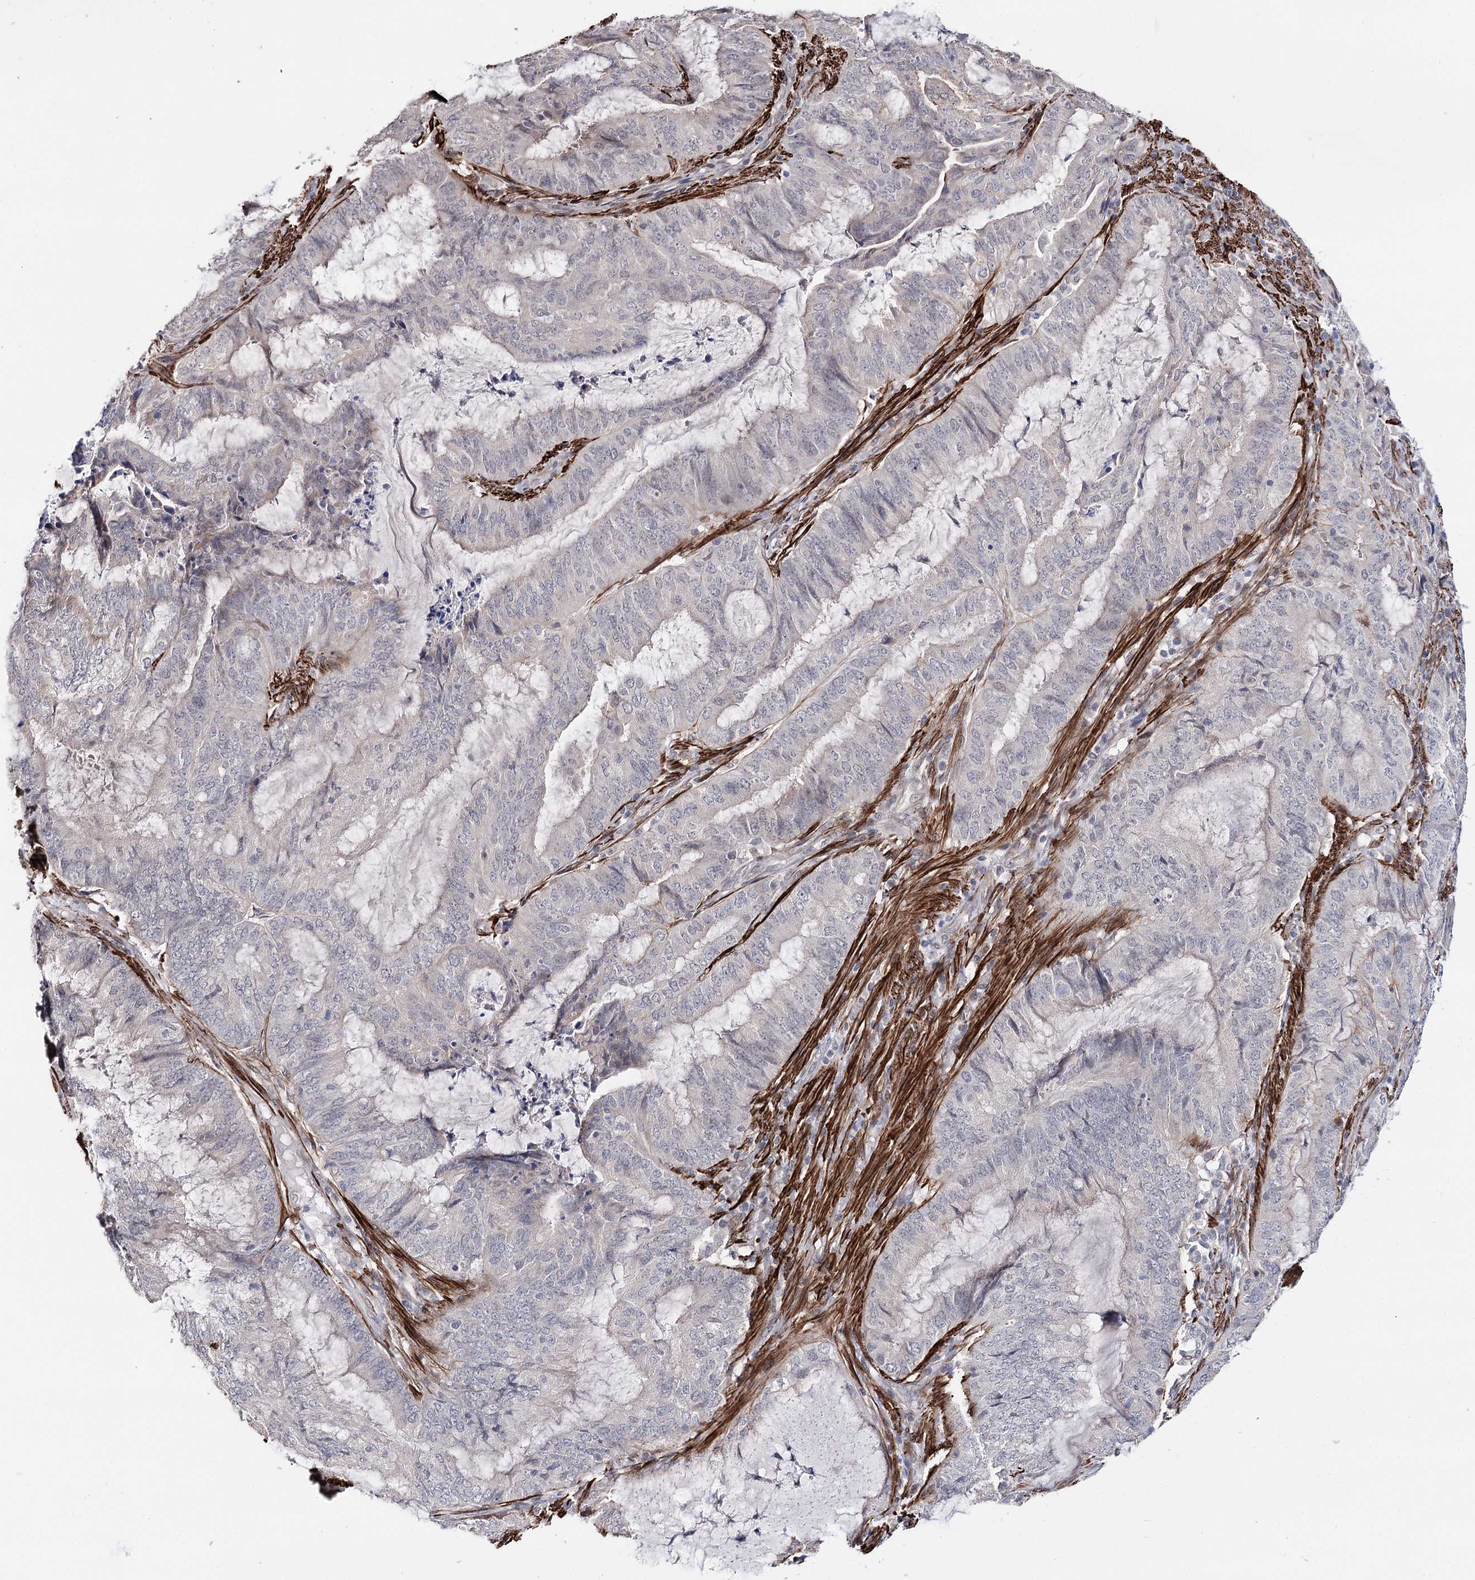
{"staining": {"intensity": "negative", "quantity": "none", "location": "none"}, "tissue": "endometrial cancer", "cell_type": "Tumor cells", "image_type": "cancer", "snomed": [{"axis": "morphology", "description": "Adenocarcinoma, NOS"}, {"axis": "topography", "description": "Endometrium"}], "caption": "Photomicrograph shows no protein positivity in tumor cells of endometrial adenocarcinoma tissue. (Stains: DAB IHC with hematoxylin counter stain, Microscopy: brightfield microscopy at high magnification).", "gene": "CFAP46", "patient": {"sex": "female", "age": 51}}